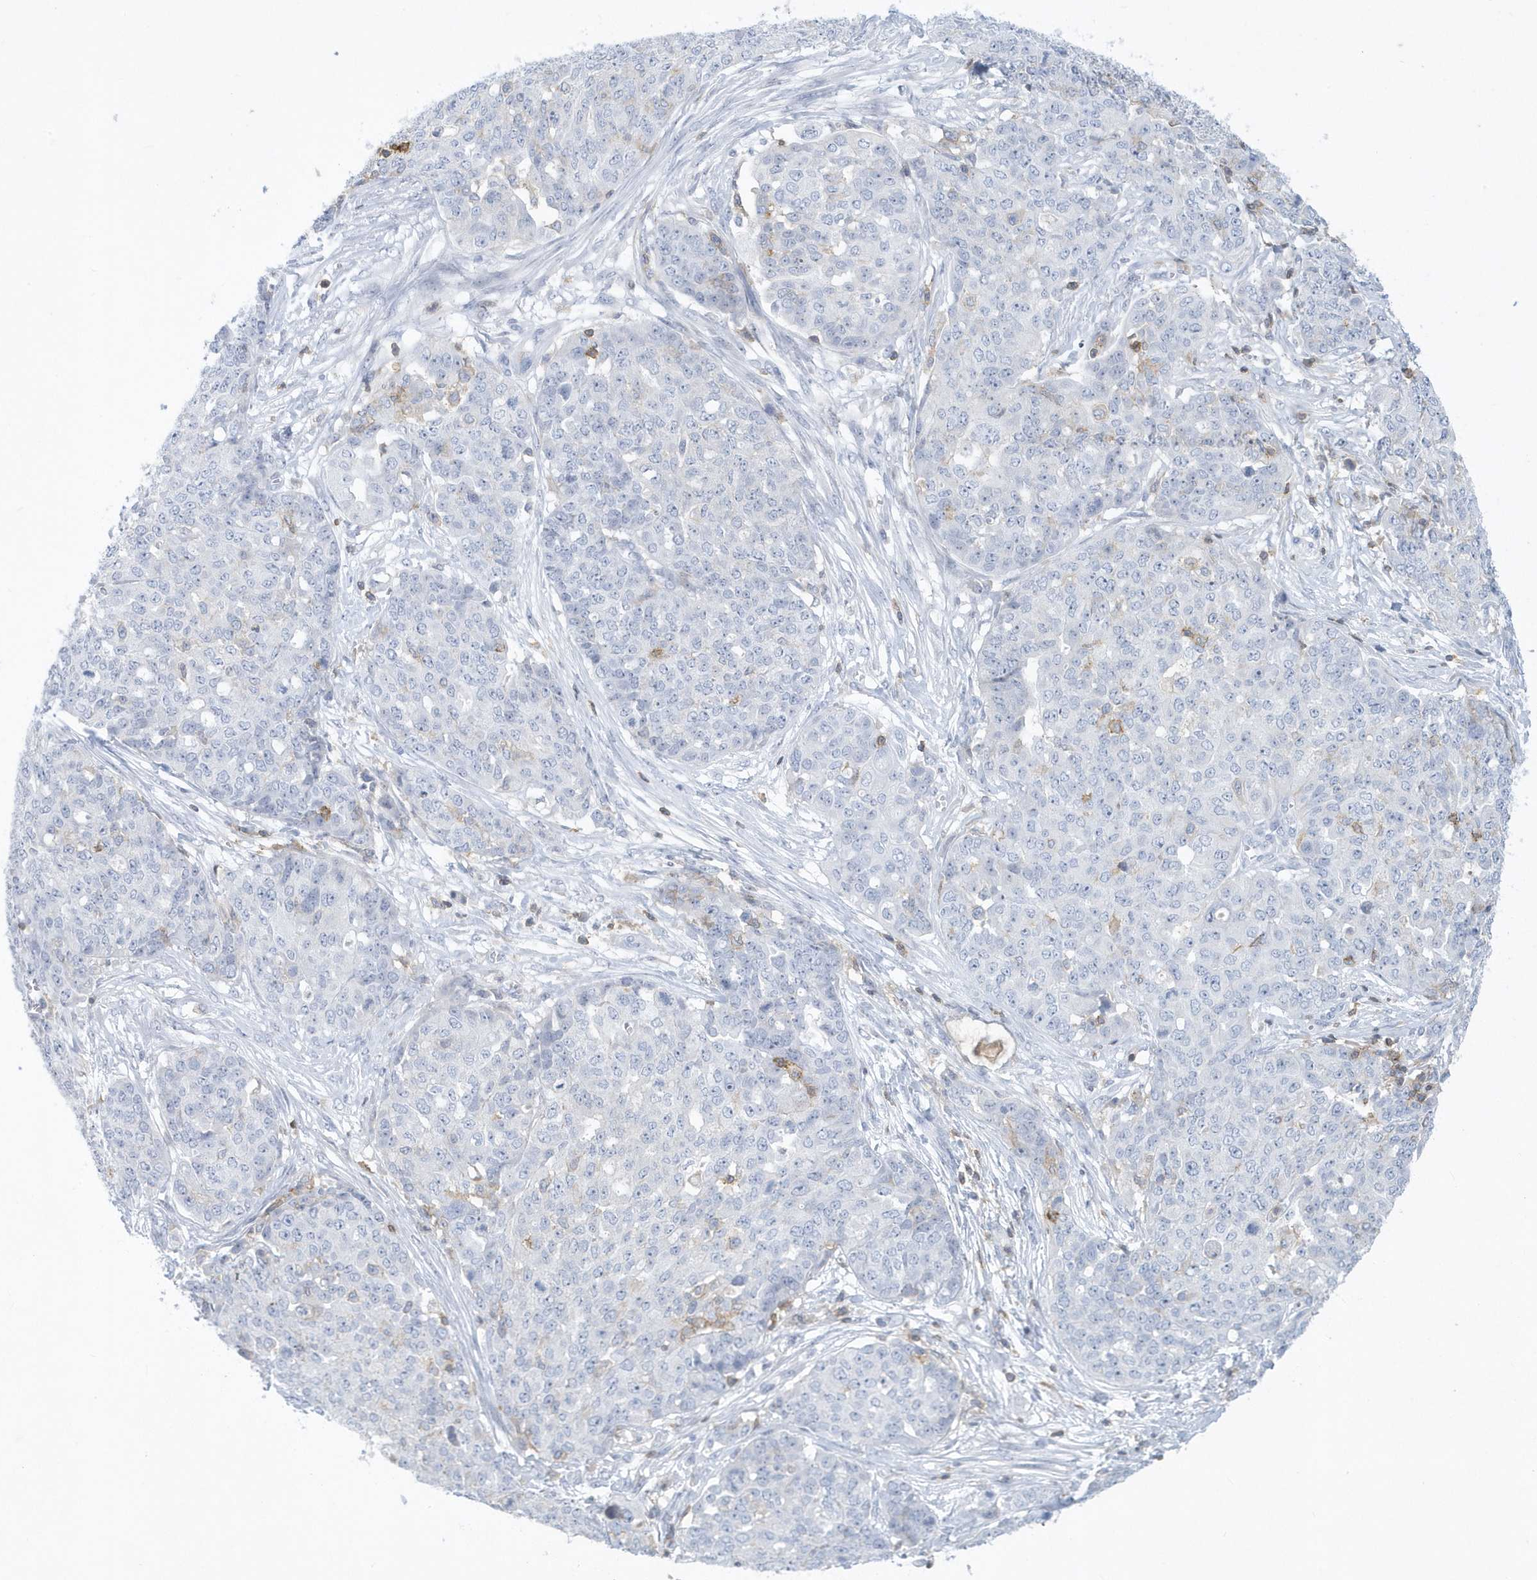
{"staining": {"intensity": "negative", "quantity": "none", "location": "none"}, "tissue": "ovarian cancer", "cell_type": "Tumor cells", "image_type": "cancer", "snomed": [{"axis": "morphology", "description": "Cystadenocarcinoma, serous, NOS"}, {"axis": "topography", "description": "Soft tissue"}, {"axis": "topography", "description": "Ovary"}], "caption": "Immunohistochemistry of ovarian cancer demonstrates no positivity in tumor cells. The staining is performed using DAB brown chromogen with nuclei counter-stained in using hematoxylin.", "gene": "PSD4", "patient": {"sex": "female", "age": 57}}